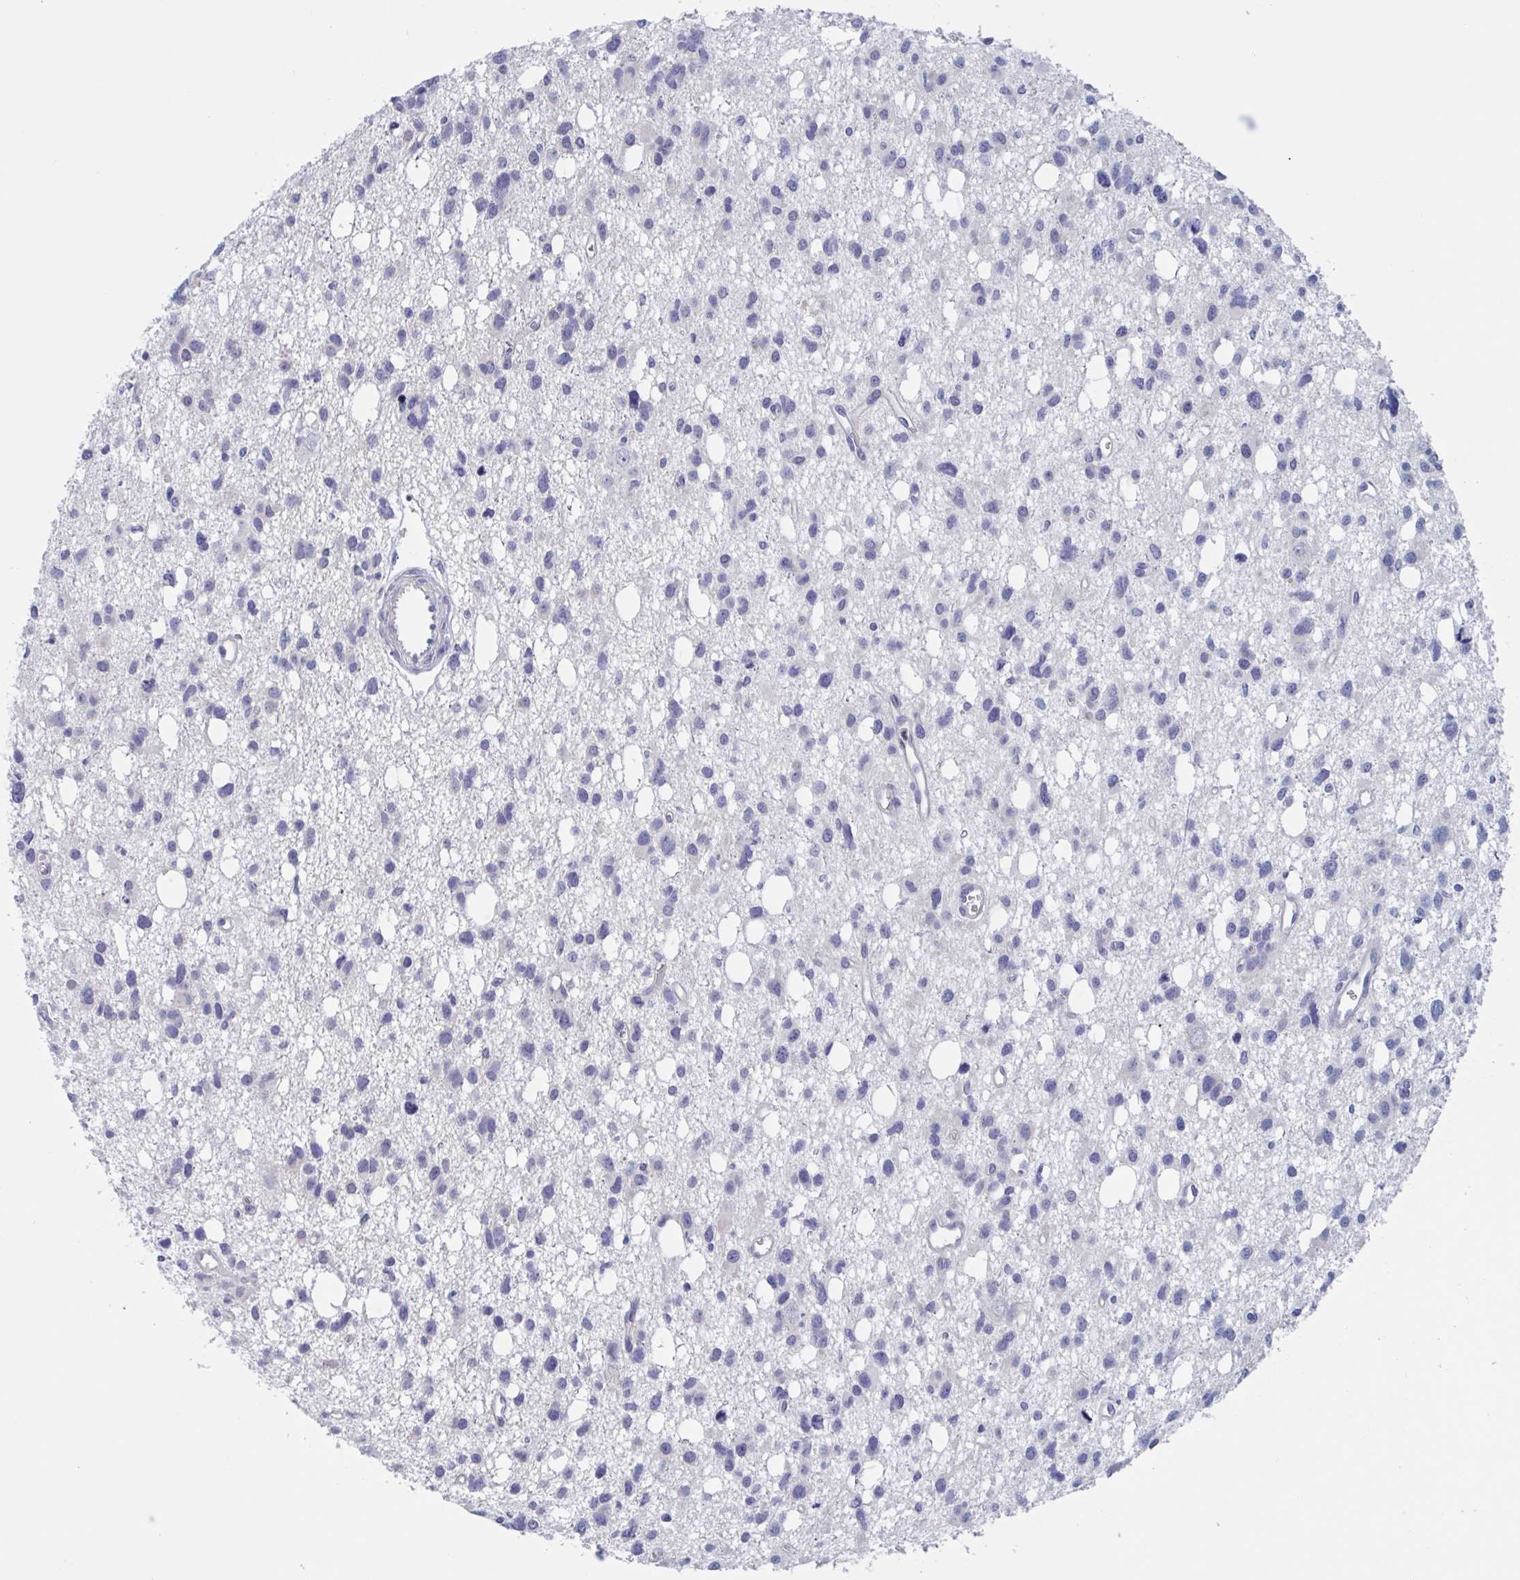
{"staining": {"intensity": "negative", "quantity": "none", "location": "none"}, "tissue": "glioma", "cell_type": "Tumor cells", "image_type": "cancer", "snomed": [{"axis": "morphology", "description": "Glioma, malignant, High grade"}, {"axis": "topography", "description": "Brain"}], "caption": "Immunohistochemical staining of human glioma demonstrates no significant positivity in tumor cells. Brightfield microscopy of IHC stained with DAB (3,3'-diaminobenzidine) (brown) and hematoxylin (blue), captured at high magnification.", "gene": "ST14", "patient": {"sex": "male", "age": 23}}